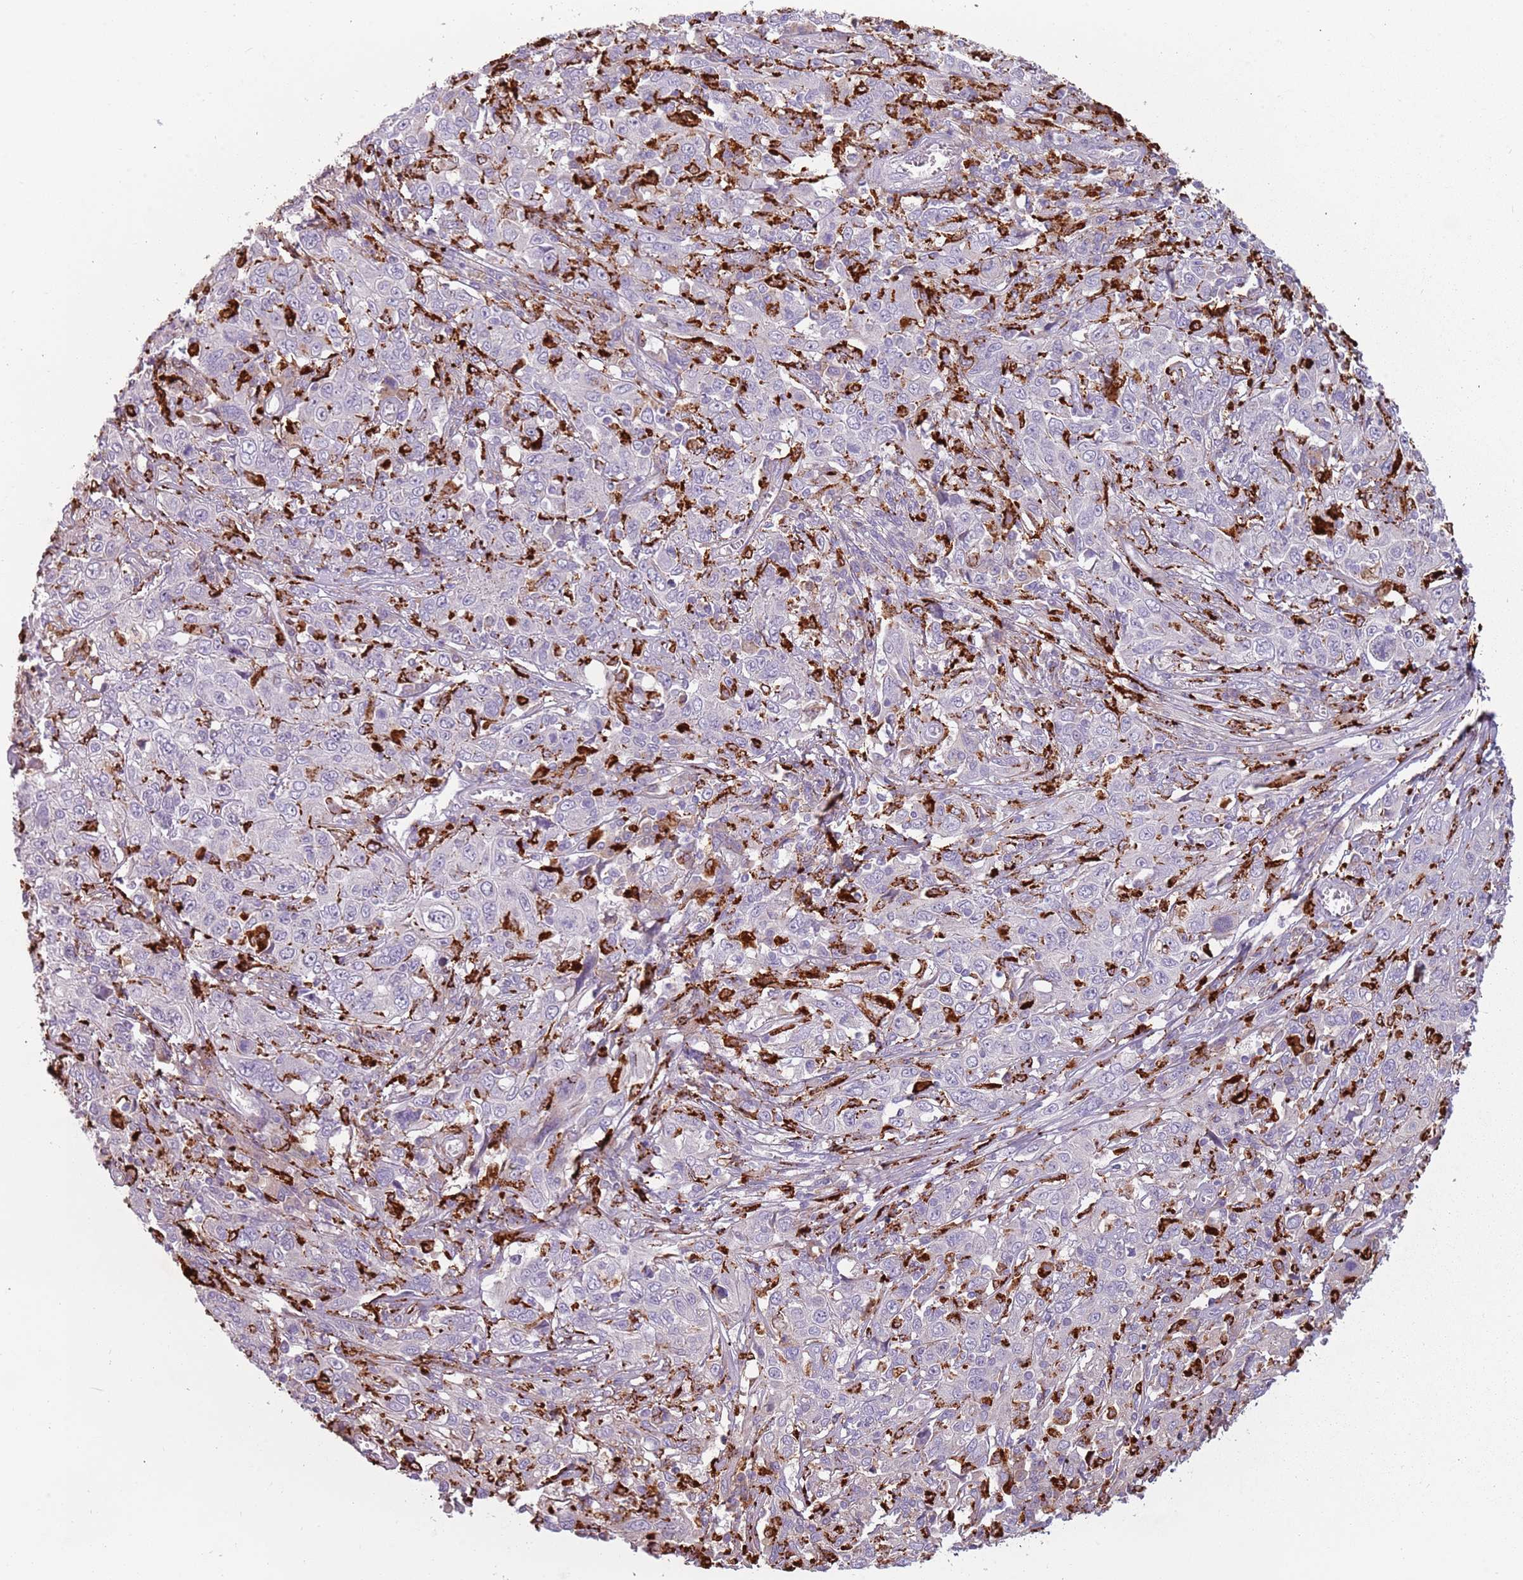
{"staining": {"intensity": "negative", "quantity": "none", "location": "none"}, "tissue": "cervical cancer", "cell_type": "Tumor cells", "image_type": "cancer", "snomed": [{"axis": "morphology", "description": "Squamous cell carcinoma, NOS"}, {"axis": "topography", "description": "Cervix"}], "caption": "Tumor cells show no significant positivity in squamous cell carcinoma (cervical).", "gene": "NWD2", "patient": {"sex": "female", "age": 46}}